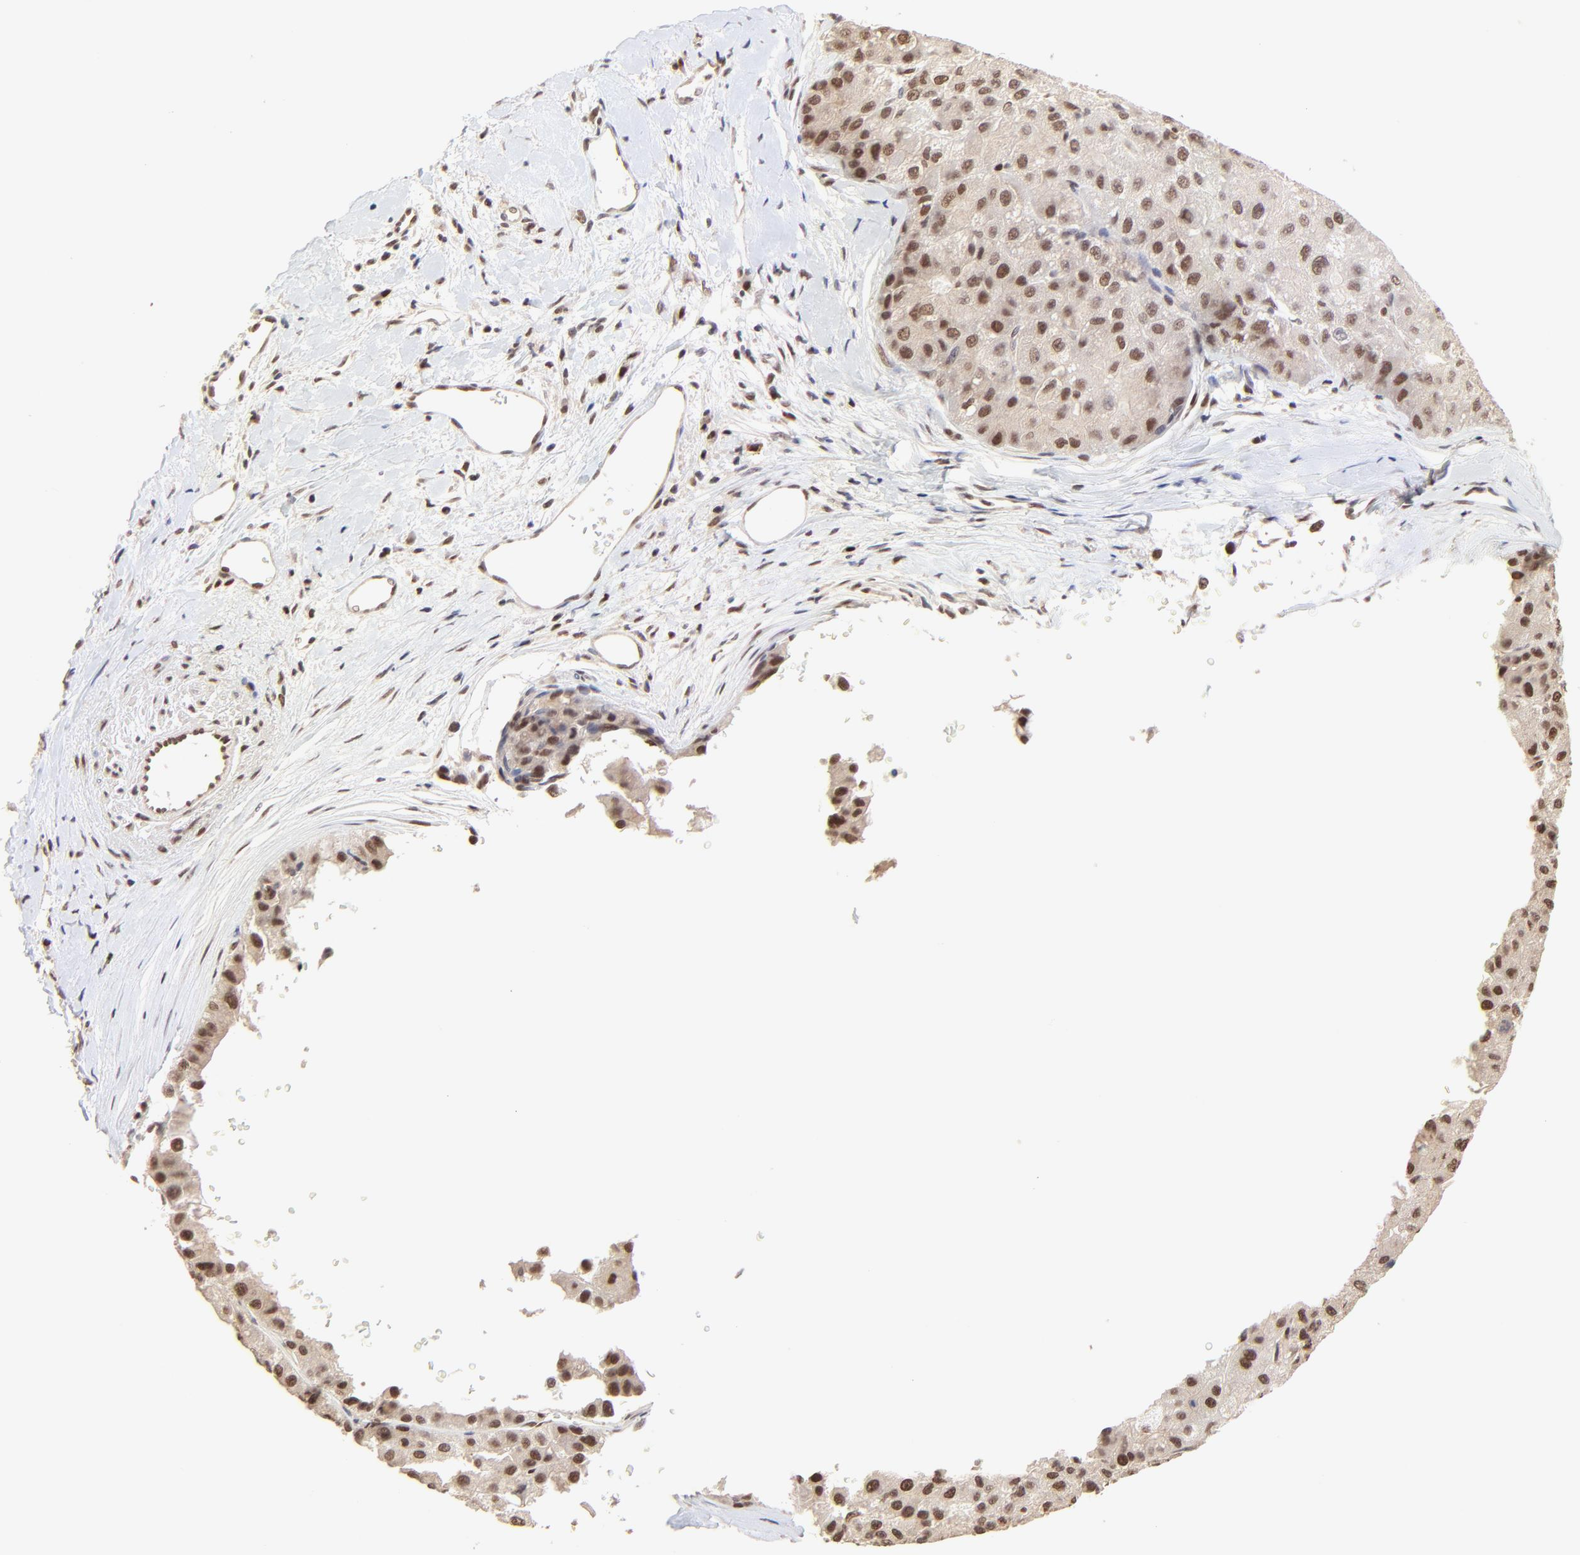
{"staining": {"intensity": "moderate", "quantity": ">75%", "location": "cytoplasmic/membranous,nuclear"}, "tissue": "liver cancer", "cell_type": "Tumor cells", "image_type": "cancer", "snomed": [{"axis": "morphology", "description": "Carcinoma, Hepatocellular, NOS"}, {"axis": "topography", "description": "Liver"}], "caption": "DAB (3,3'-diaminobenzidine) immunohistochemical staining of human hepatocellular carcinoma (liver) reveals moderate cytoplasmic/membranous and nuclear protein staining in approximately >75% of tumor cells. (DAB (3,3'-diaminobenzidine) = brown stain, brightfield microscopy at high magnification).", "gene": "DSN1", "patient": {"sex": "male", "age": 80}}